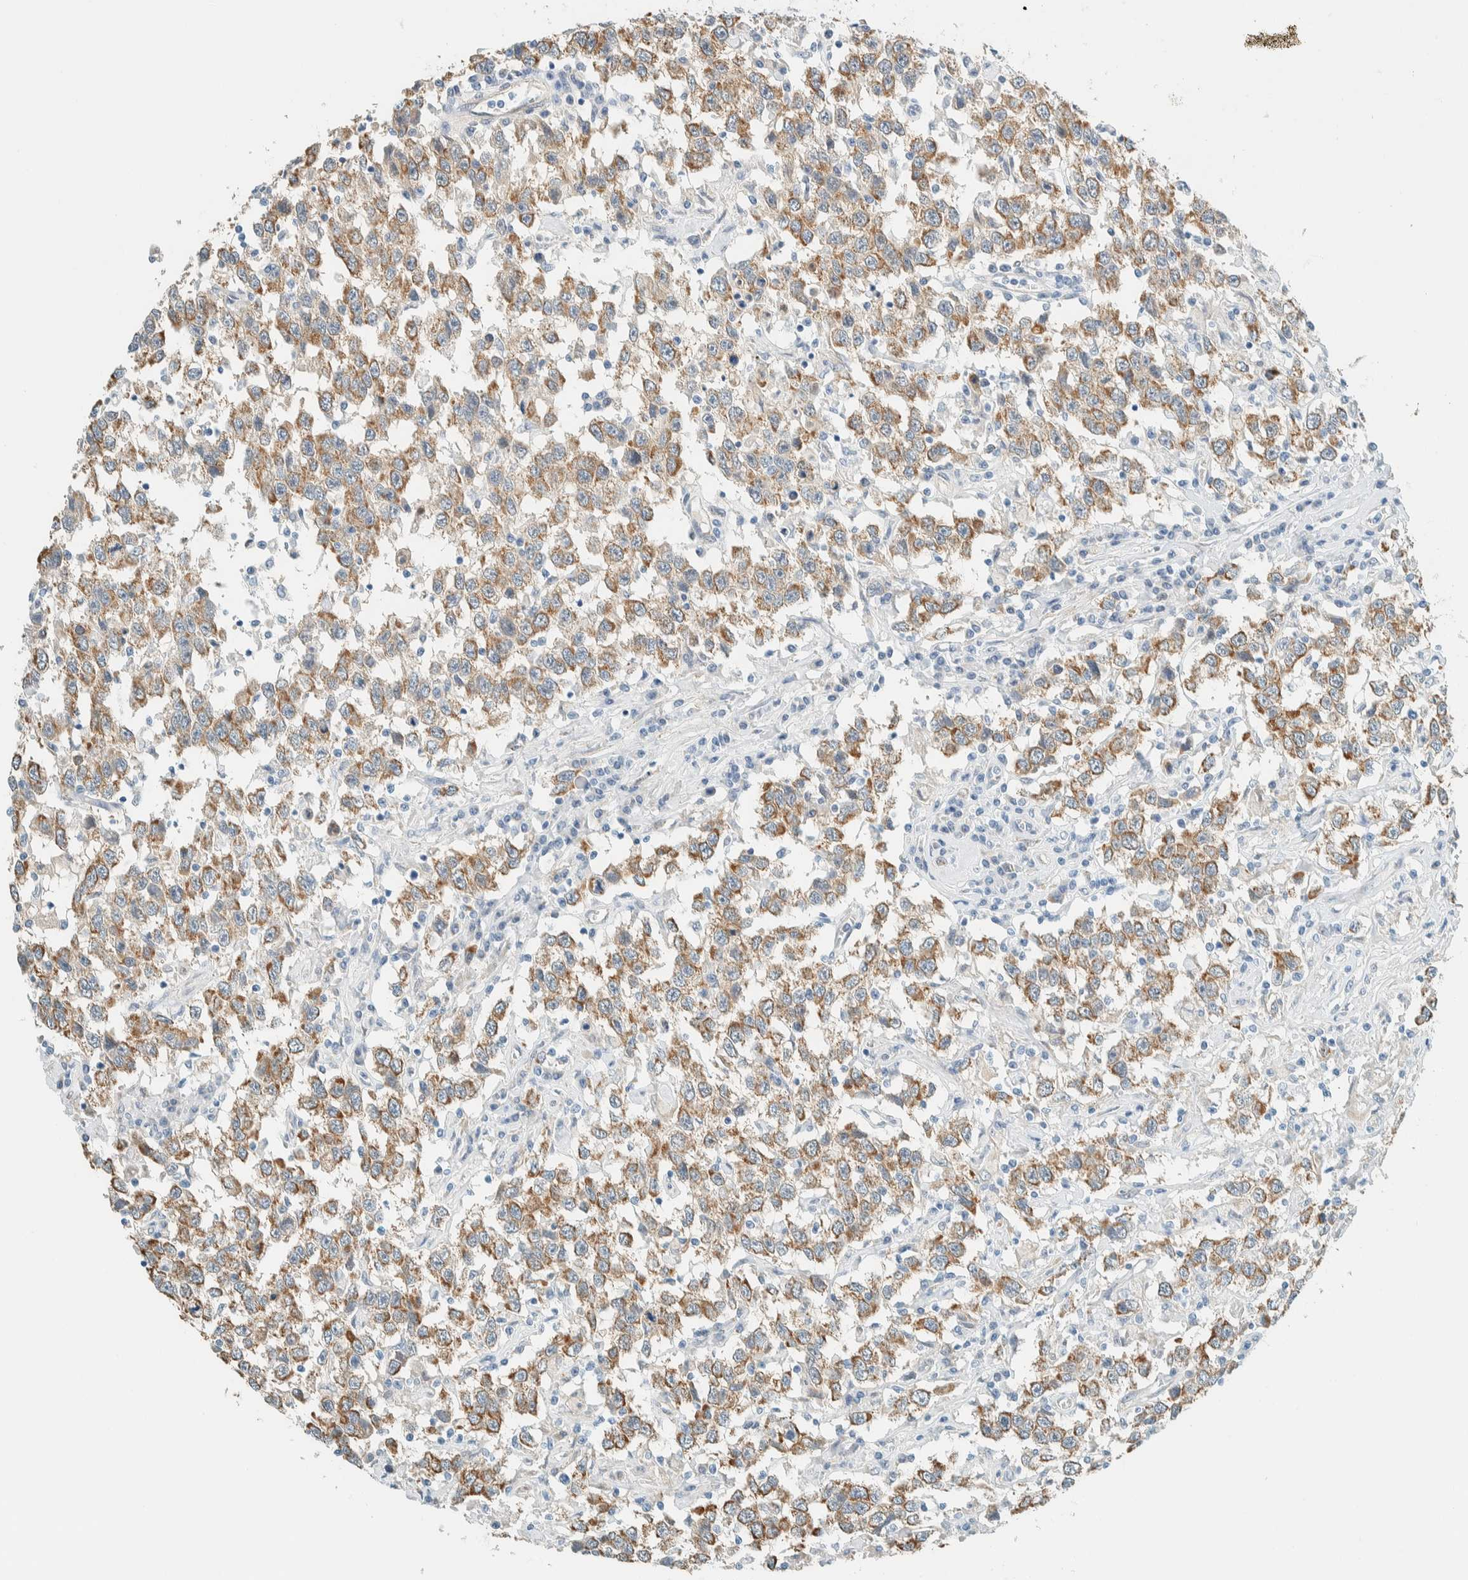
{"staining": {"intensity": "moderate", "quantity": ">75%", "location": "cytoplasmic/membranous"}, "tissue": "testis cancer", "cell_type": "Tumor cells", "image_type": "cancer", "snomed": [{"axis": "morphology", "description": "Seminoma, NOS"}, {"axis": "topography", "description": "Testis"}], "caption": "Brown immunohistochemical staining in seminoma (testis) reveals moderate cytoplasmic/membranous expression in approximately >75% of tumor cells.", "gene": "ALDH7A1", "patient": {"sex": "male", "age": 41}}